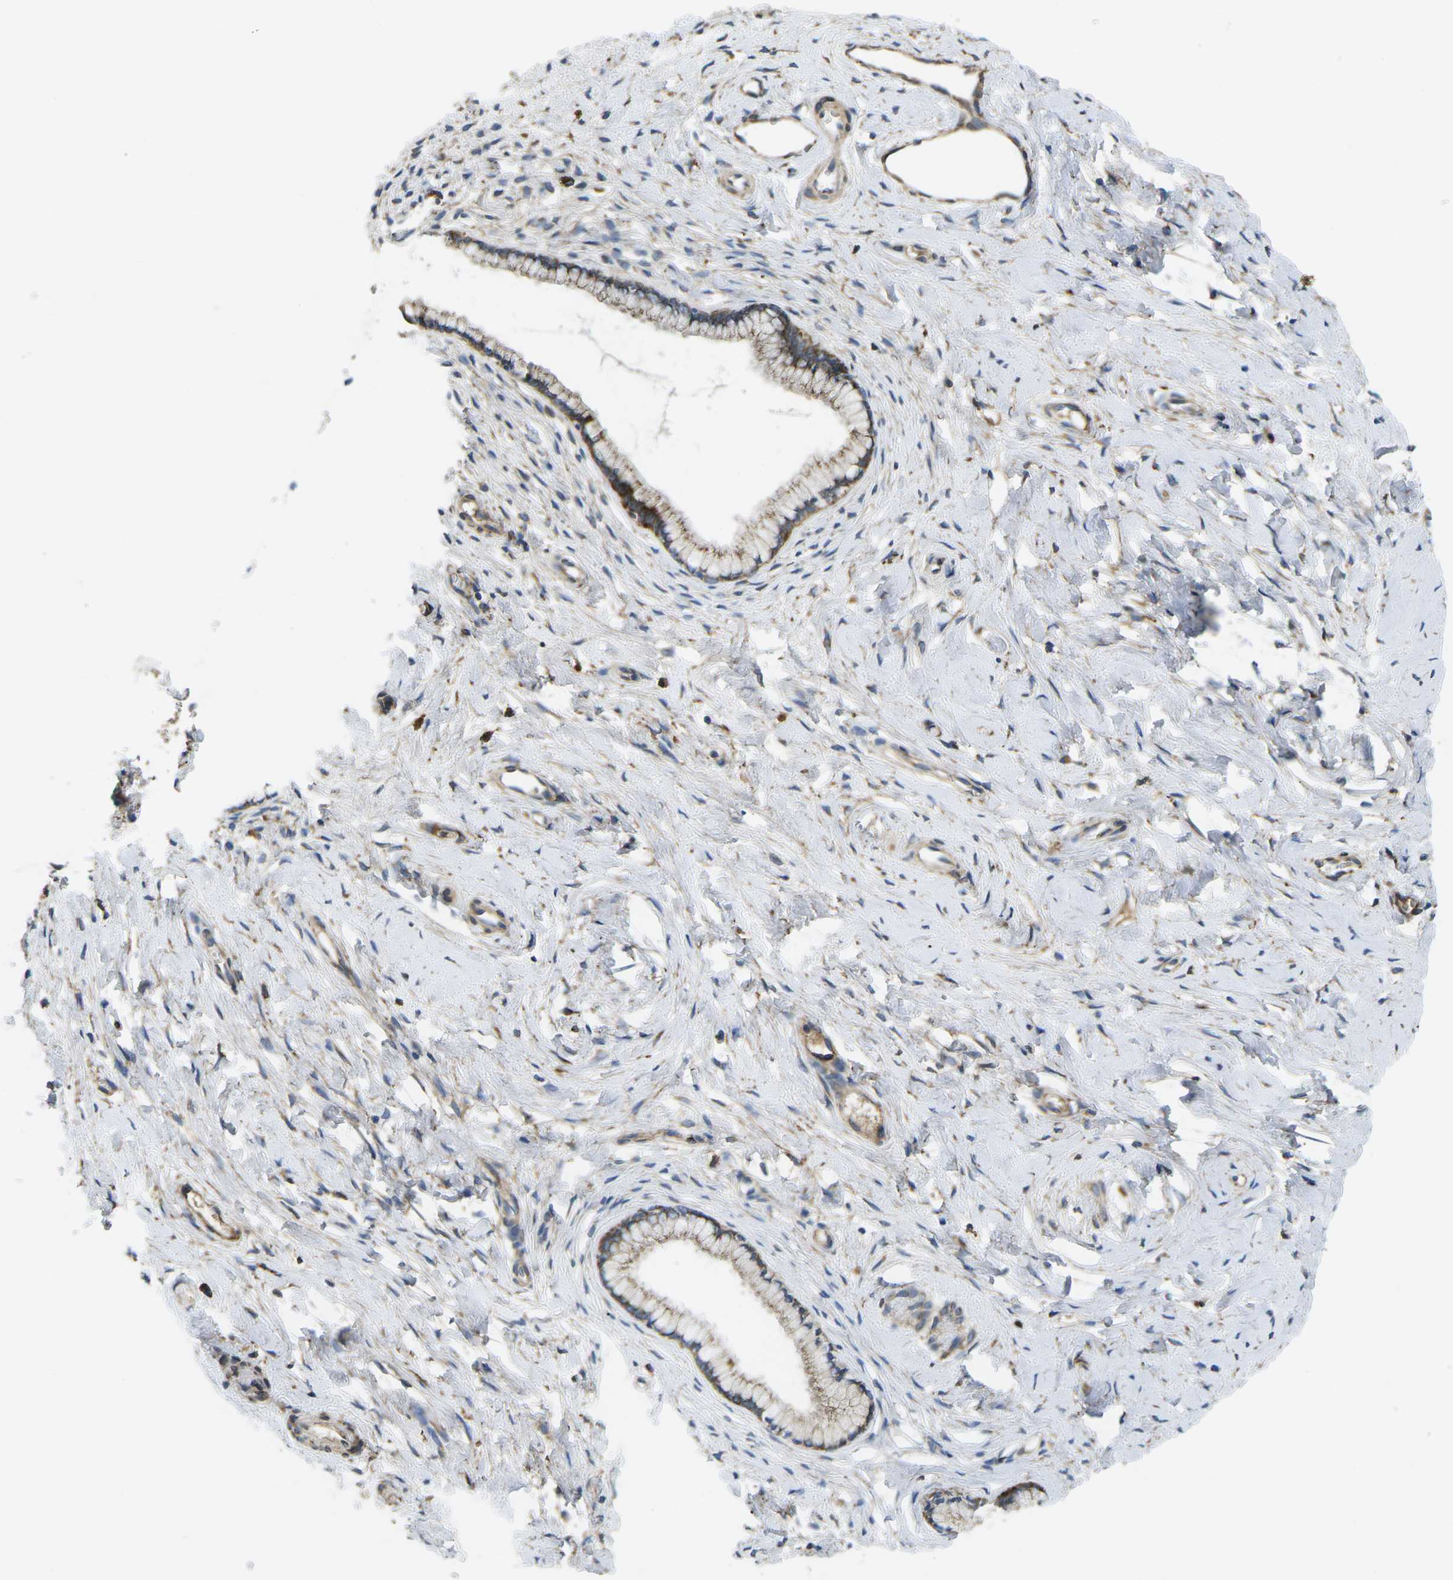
{"staining": {"intensity": "moderate", "quantity": "25%-75%", "location": "cytoplasmic/membranous"}, "tissue": "cervix", "cell_type": "Glandular cells", "image_type": "normal", "snomed": [{"axis": "morphology", "description": "Normal tissue, NOS"}, {"axis": "topography", "description": "Cervix"}], "caption": "This micrograph exhibits IHC staining of unremarkable cervix, with medium moderate cytoplasmic/membranous positivity in about 25%-75% of glandular cells.", "gene": "PDZD8", "patient": {"sex": "female", "age": 65}}